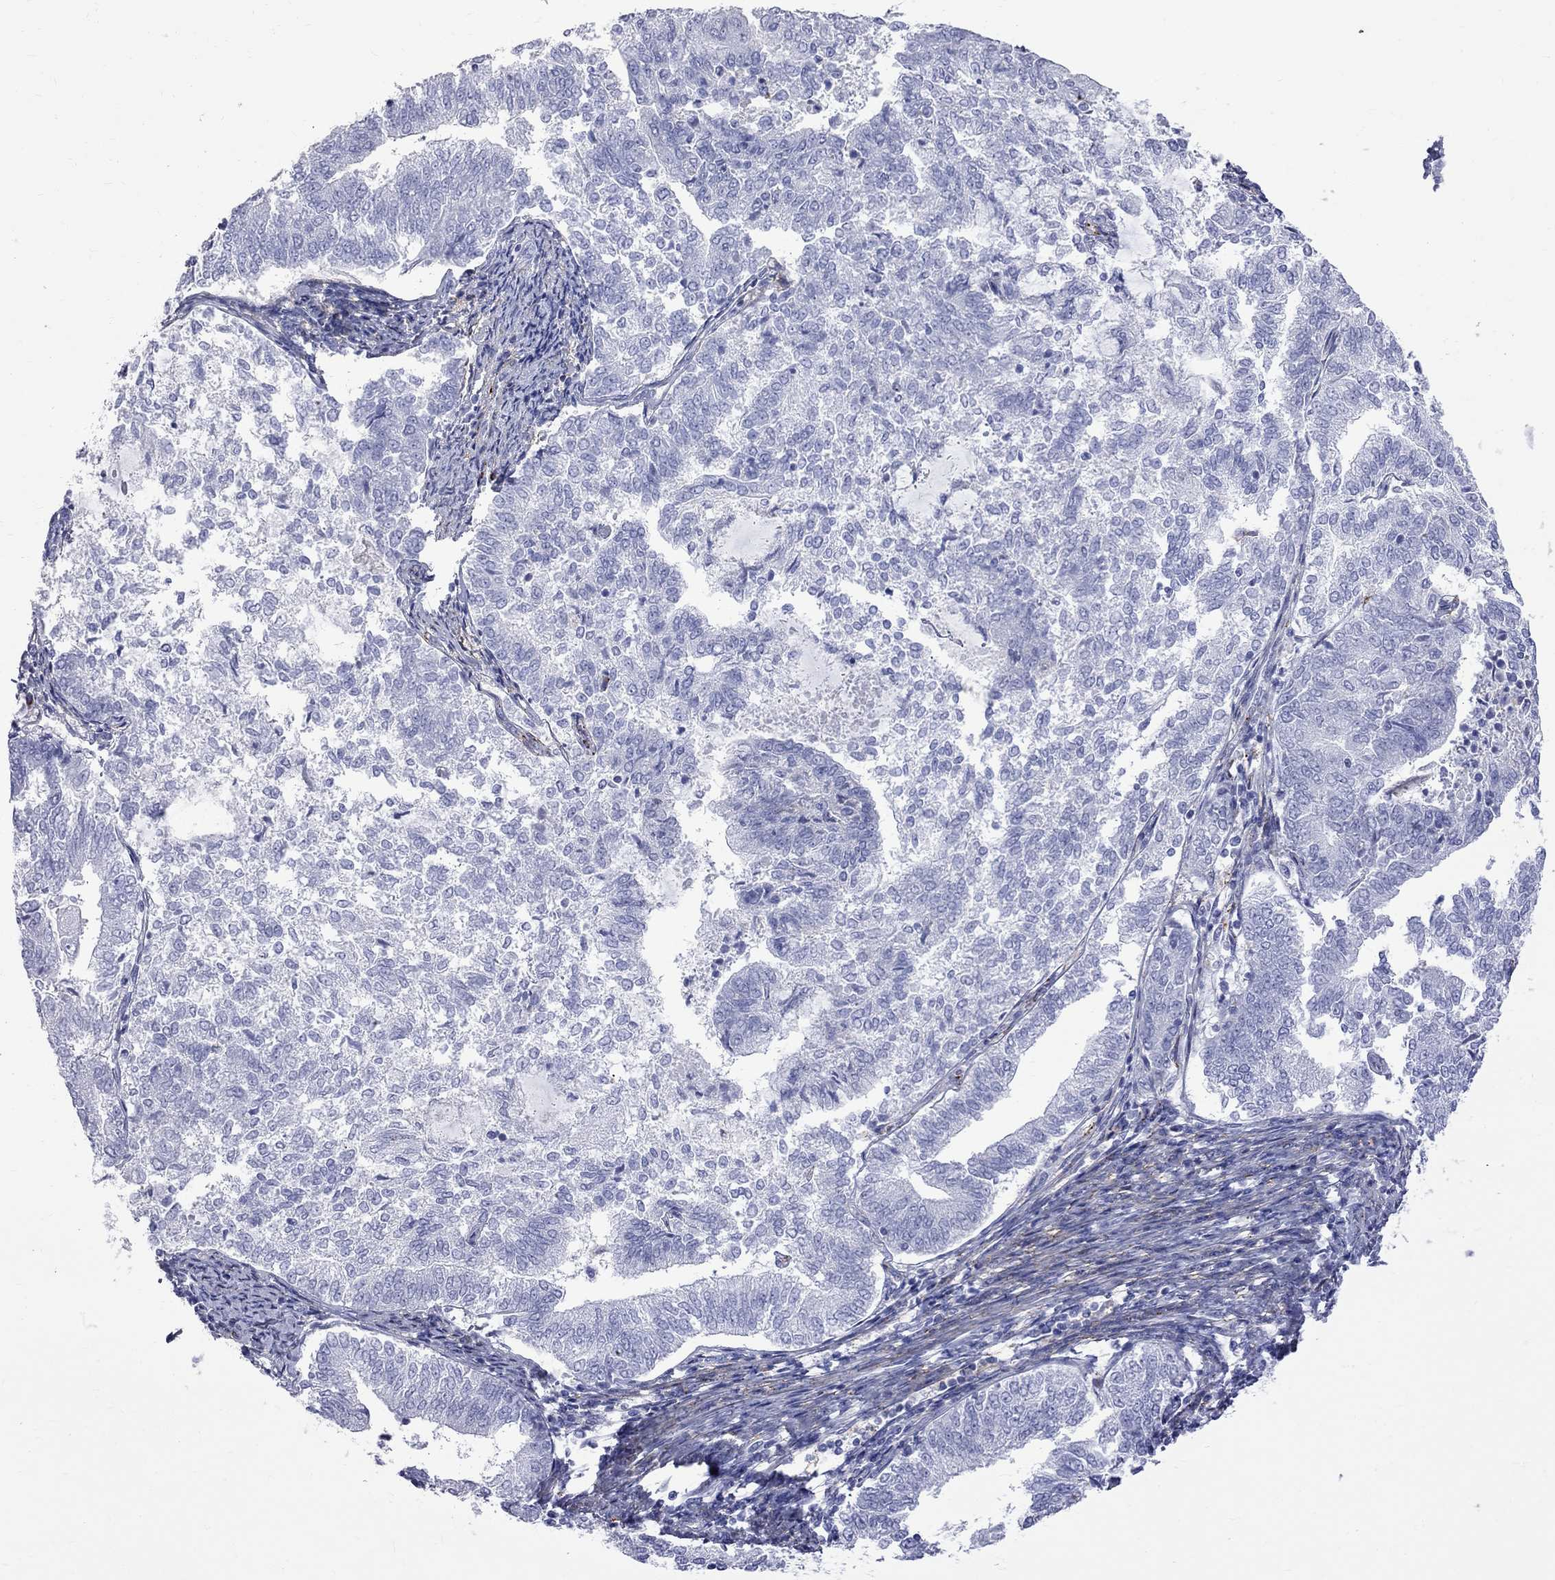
{"staining": {"intensity": "negative", "quantity": "none", "location": "none"}, "tissue": "endometrial cancer", "cell_type": "Tumor cells", "image_type": "cancer", "snomed": [{"axis": "morphology", "description": "Adenocarcinoma, NOS"}, {"axis": "topography", "description": "Endometrium"}], "caption": "Immunohistochemistry (IHC) photomicrograph of neoplastic tissue: endometrial cancer stained with DAB shows no significant protein expression in tumor cells.", "gene": "S100A3", "patient": {"sex": "female", "age": 65}}